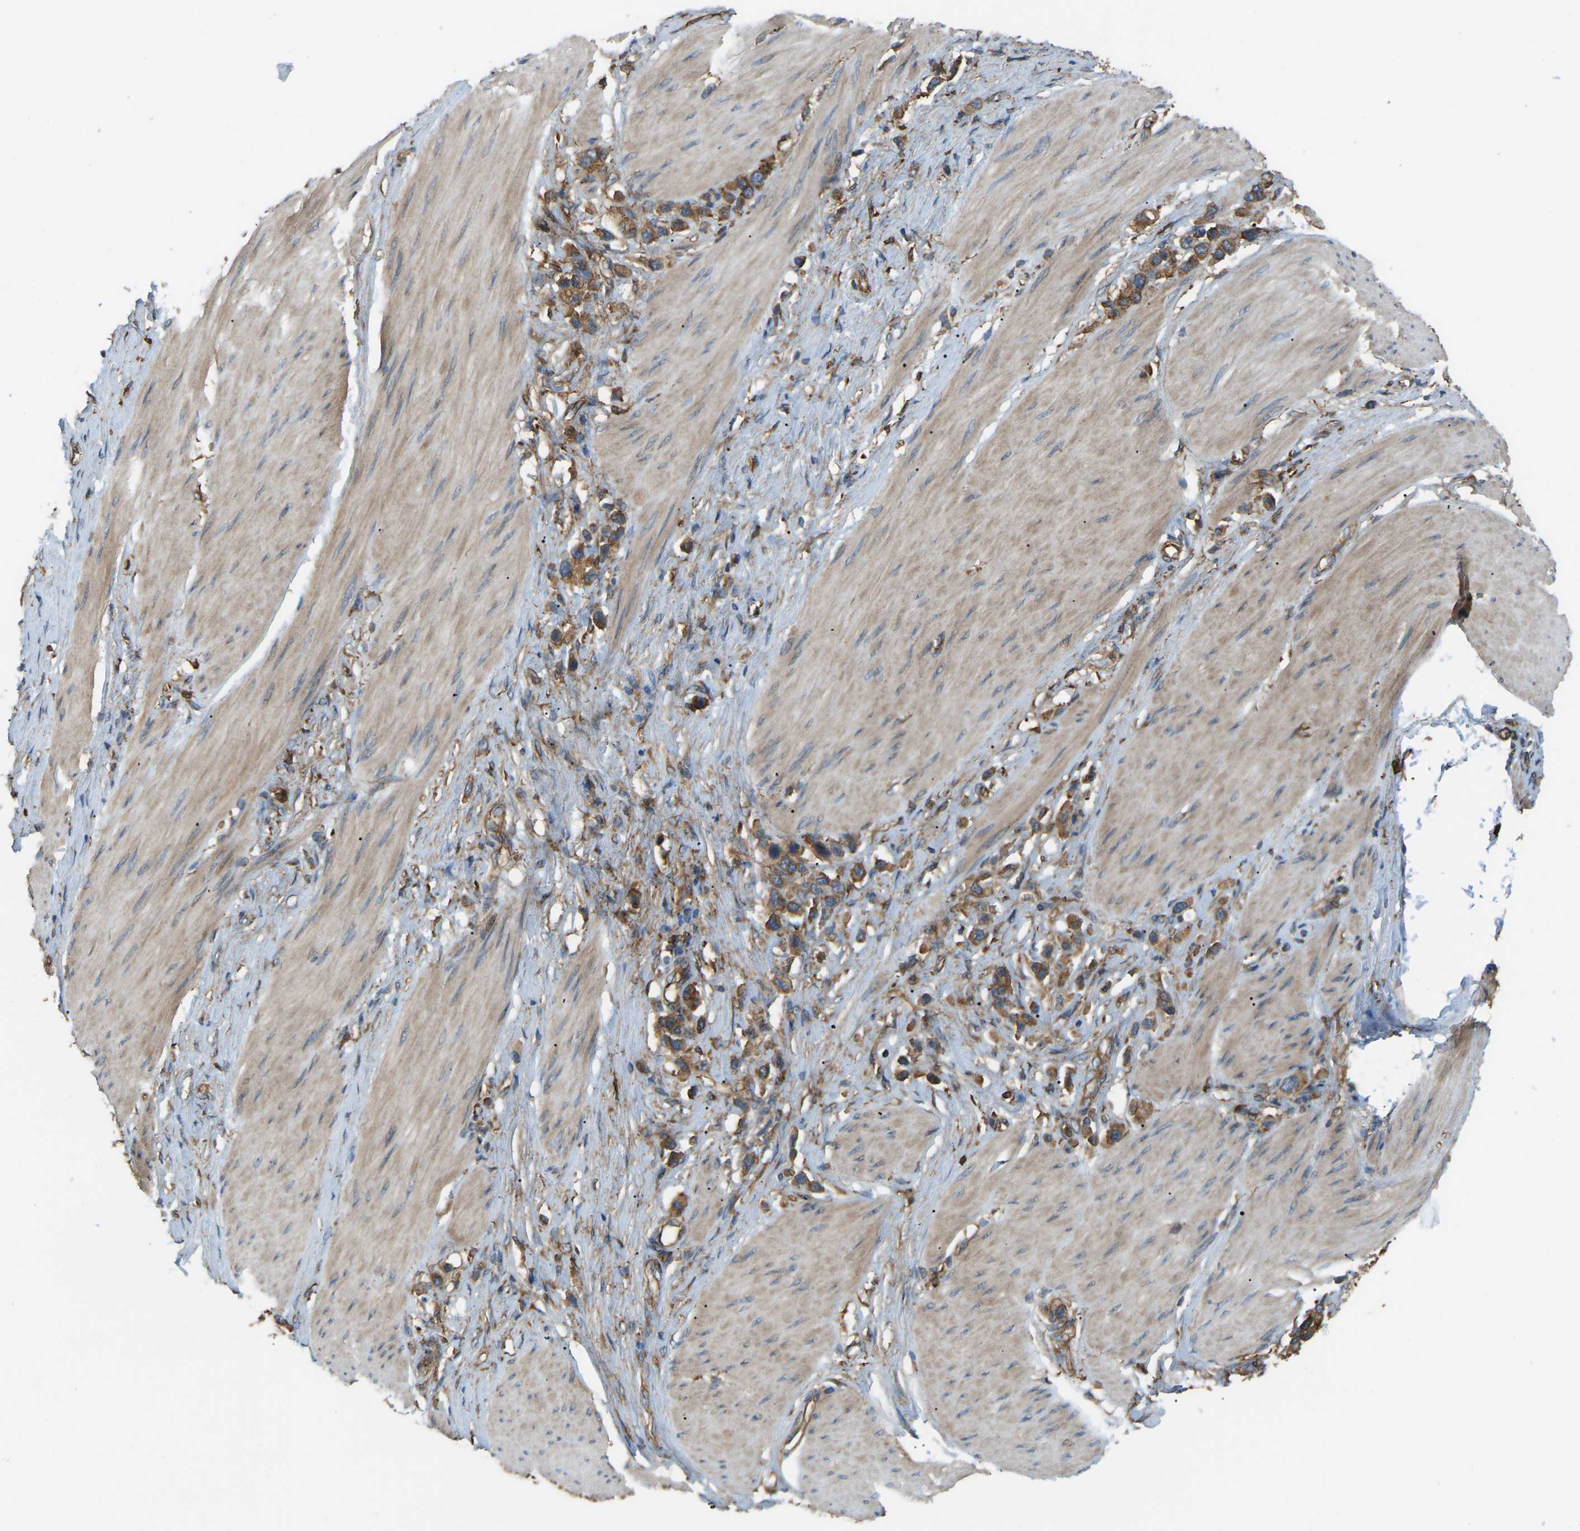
{"staining": {"intensity": "moderate", "quantity": ">75%", "location": "cytoplasmic/membranous"}, "tissue": "stomach cancer", "cell_type": "Tumor cells", "image_type": "cancer", "snomed": [{"axis": "morphology", "description": "Adenocarcinoma, NOS"}, {"axis": "topography", "description": "Stomach"}], "caption": "Immunohistochemistry image of neoplastic tissue: stomach cancer stained using IHC reveals medium levels of moderate protein expression localized specifically in the cytoplasmic/membranous of tumor cells, appearing as a cytoplasmic/membranous brown color.", "gene": "PICALM", "patient": {"sex": "female", "age": 65}}